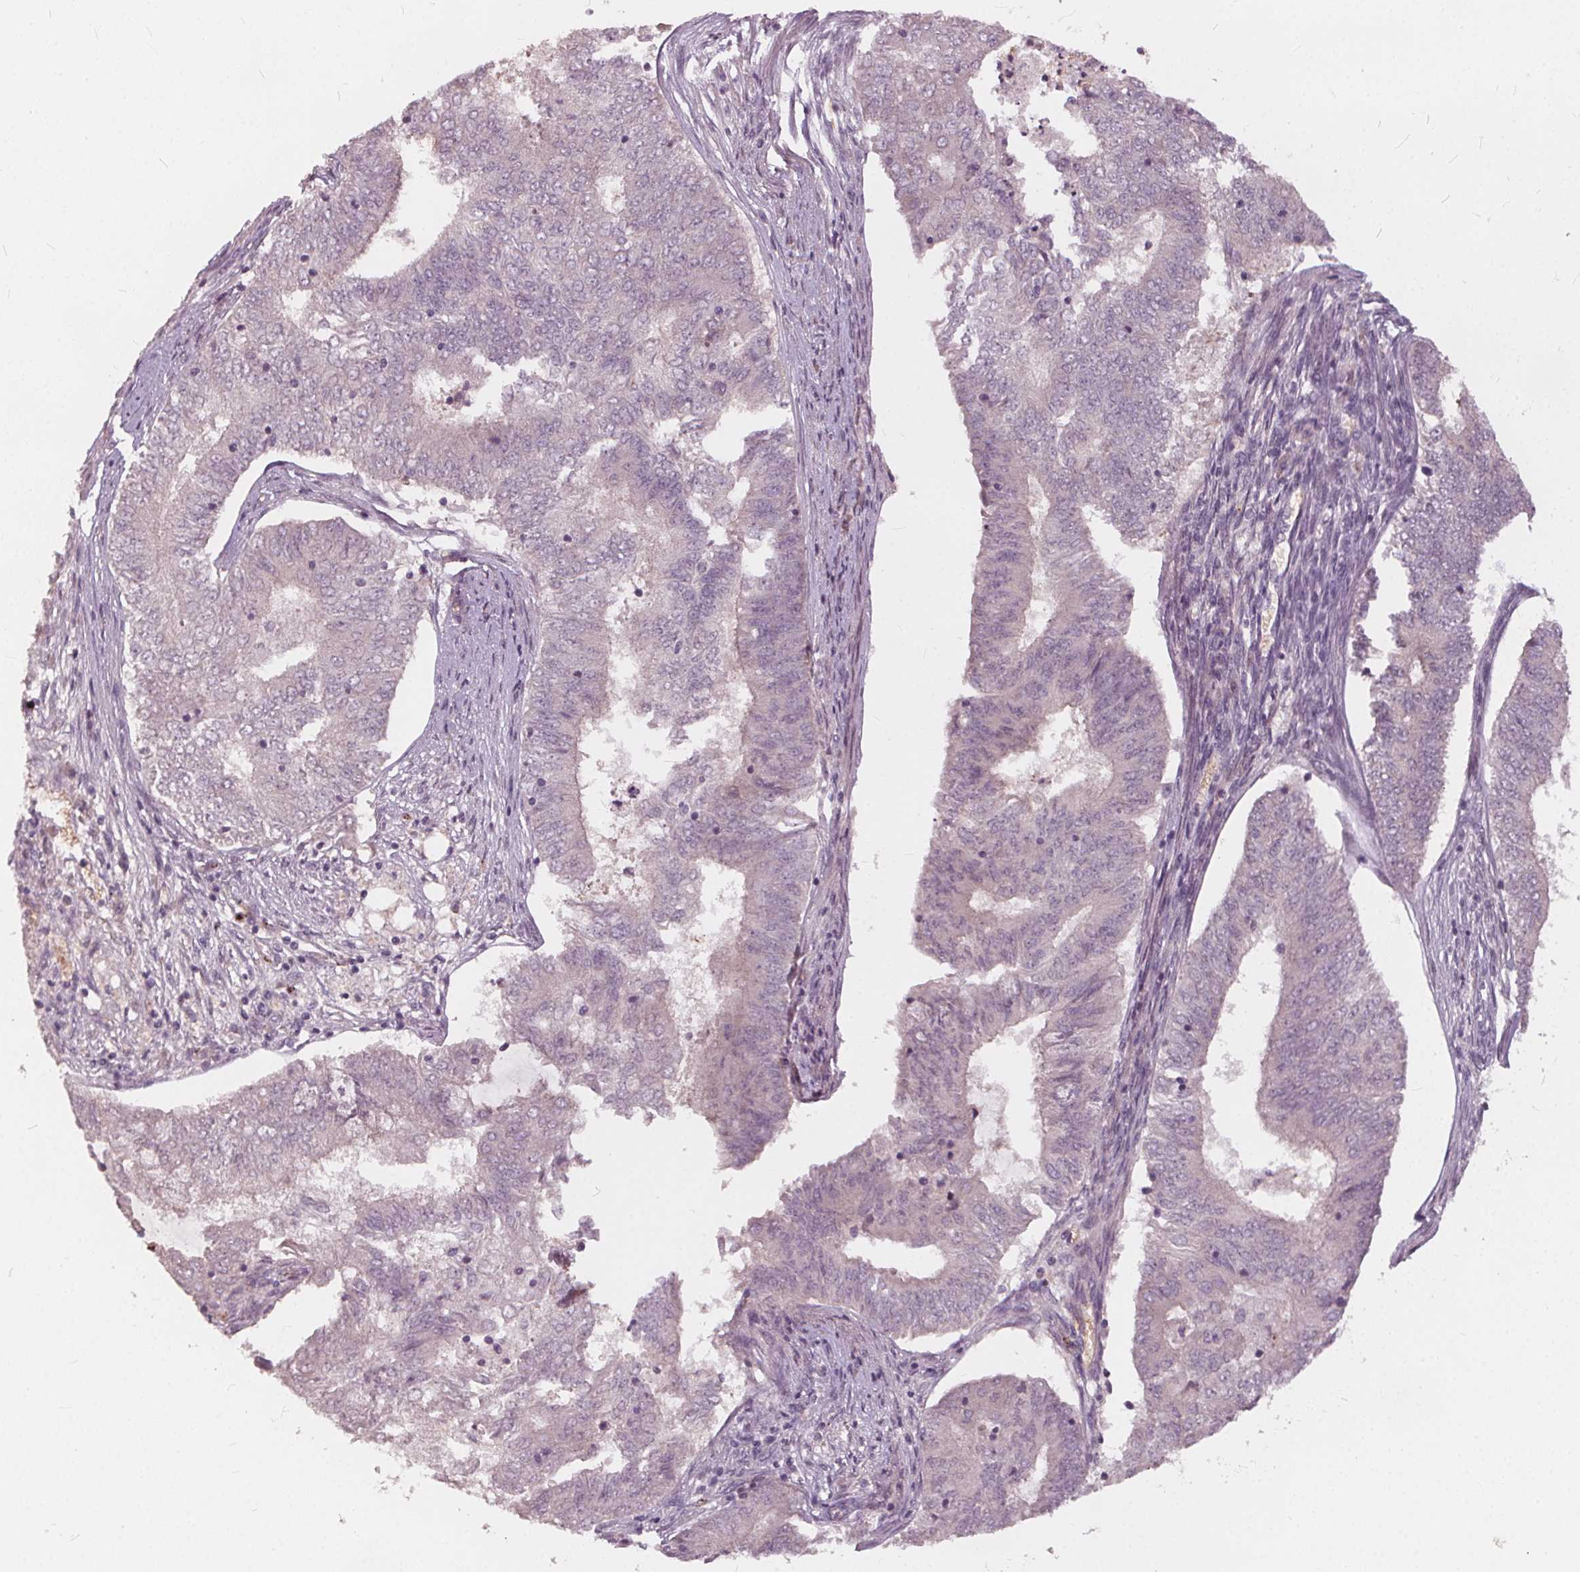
{"staining": {"intensity": "negative", "quantity": "none", "location": "none"}, "tissue": "endometrial cancer", "cell_type": "Tumor cells", "image_type": "cancer", "snomed": [{"axis": "morphology", "description": "Adenocarcinoma, NOS"}, {"axis": "topography", "description": "Endometrium"}], "caption": "The immunohistochemistry (IHC) photomicrograph has no significant staining in tumor cells of adenocarcinoma (endometrial) tissue. Brightfield microscopy of immunohistochemistry (IHC) stained with DAB (brown) and hematoxylin (blue), captured at high magnification.", "gene": "IPO13", "patient": {"sex": "female", "age": 62}}